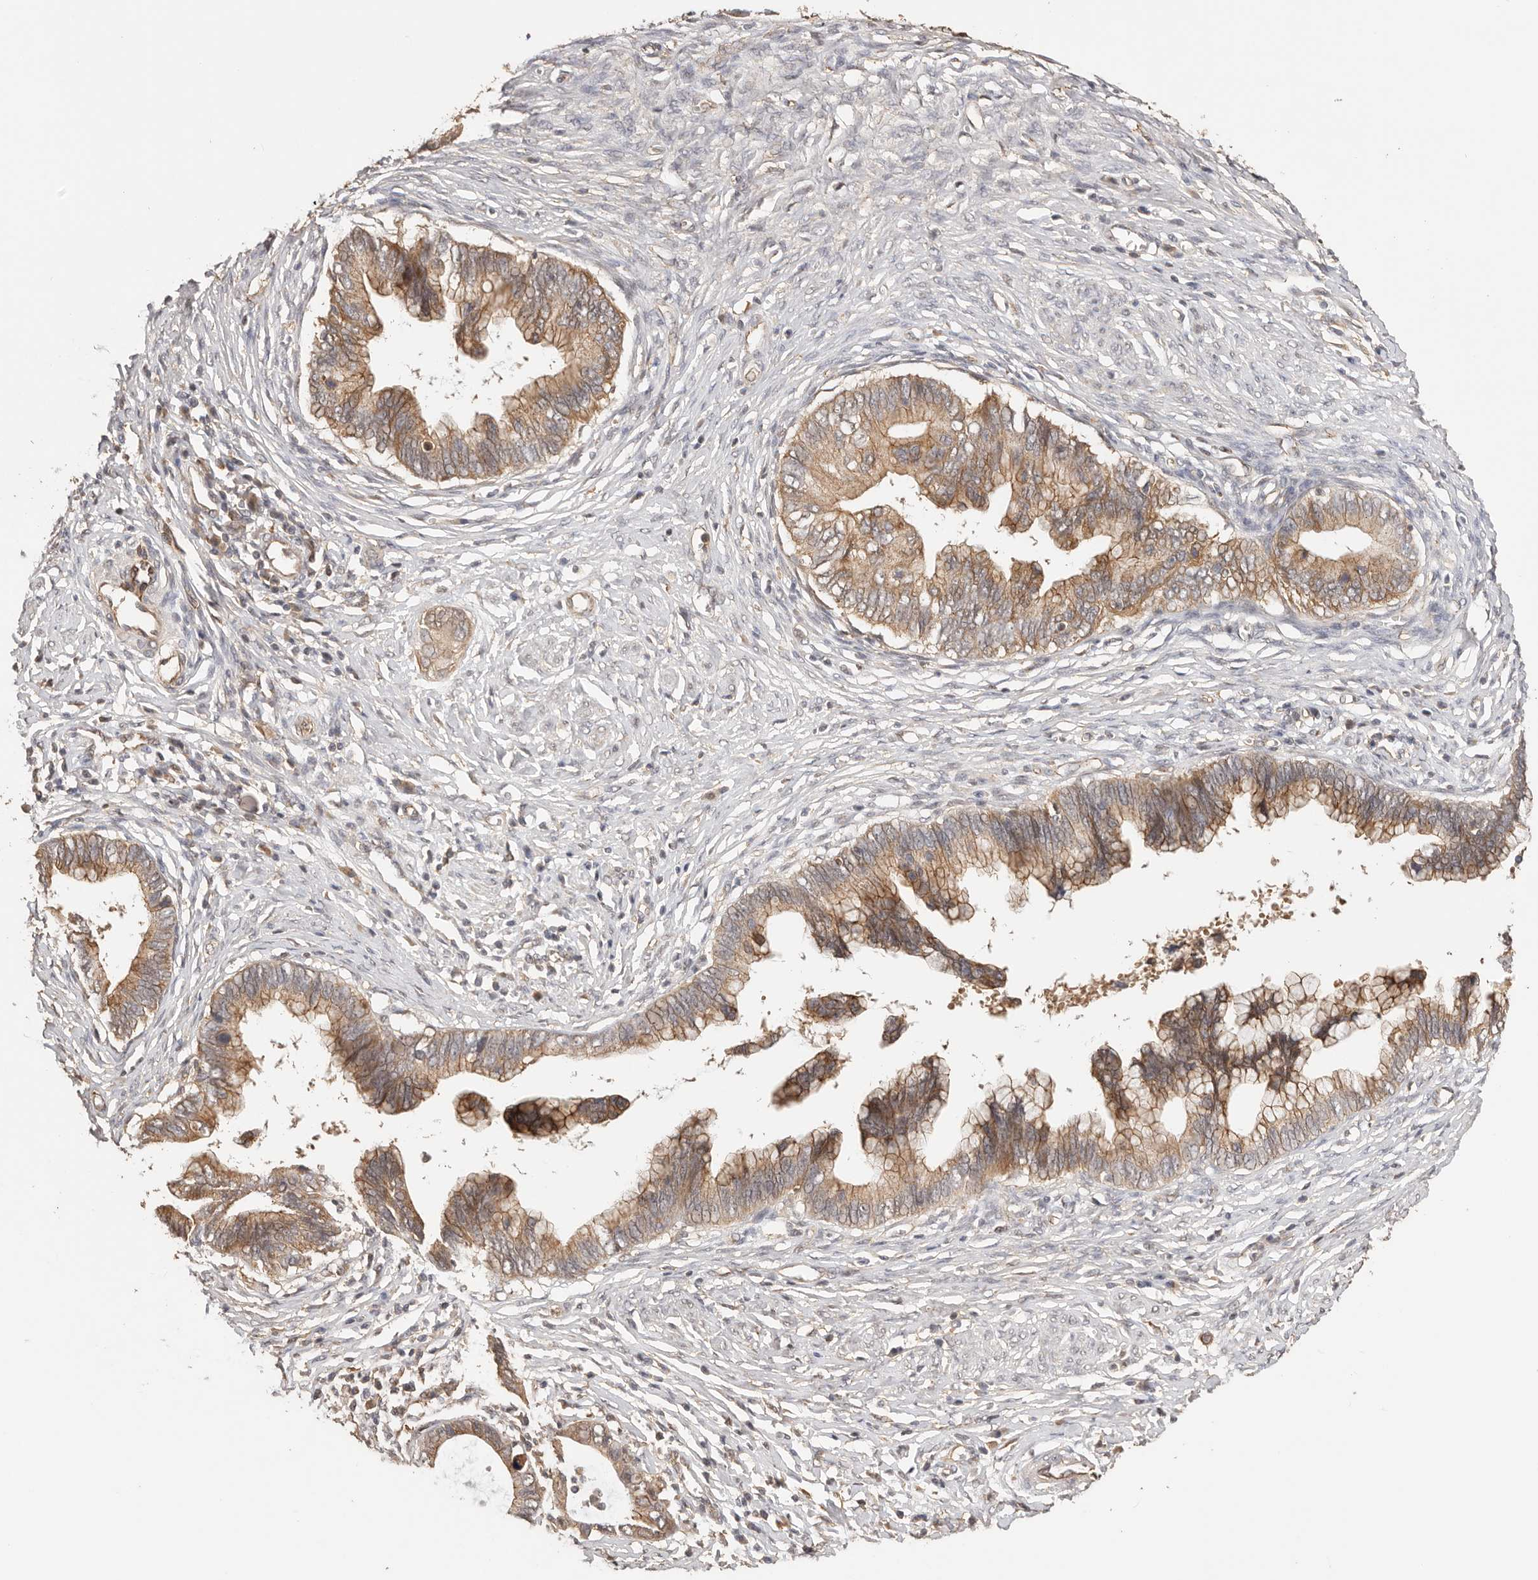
{"staining": {"intensity": "moderate", "quantity": ">75%", "location": "cytoplasmic/membranous"}, "tissue": "cervical cancer", "cell_type": "Tumor cells", "image_type": "cancer", "snomed": [{"axis": "morphology", "description": "Adenocarcinoma, NOS"}, {"axis": "topography", "description": "Cervix"}], "caption": "An immunohistochemistry image of tumor tissue is shown. Protein staining in brown shows moderate cytoplasmic/membranous positivity in cervical cancer within tumor cells. (Stains: DAB in brown, nuclei in blue, Microscopy: brightfield microscopy at high magnification).", "gene": "AFDN", "patient": {"sex": "female", "age": 44}}